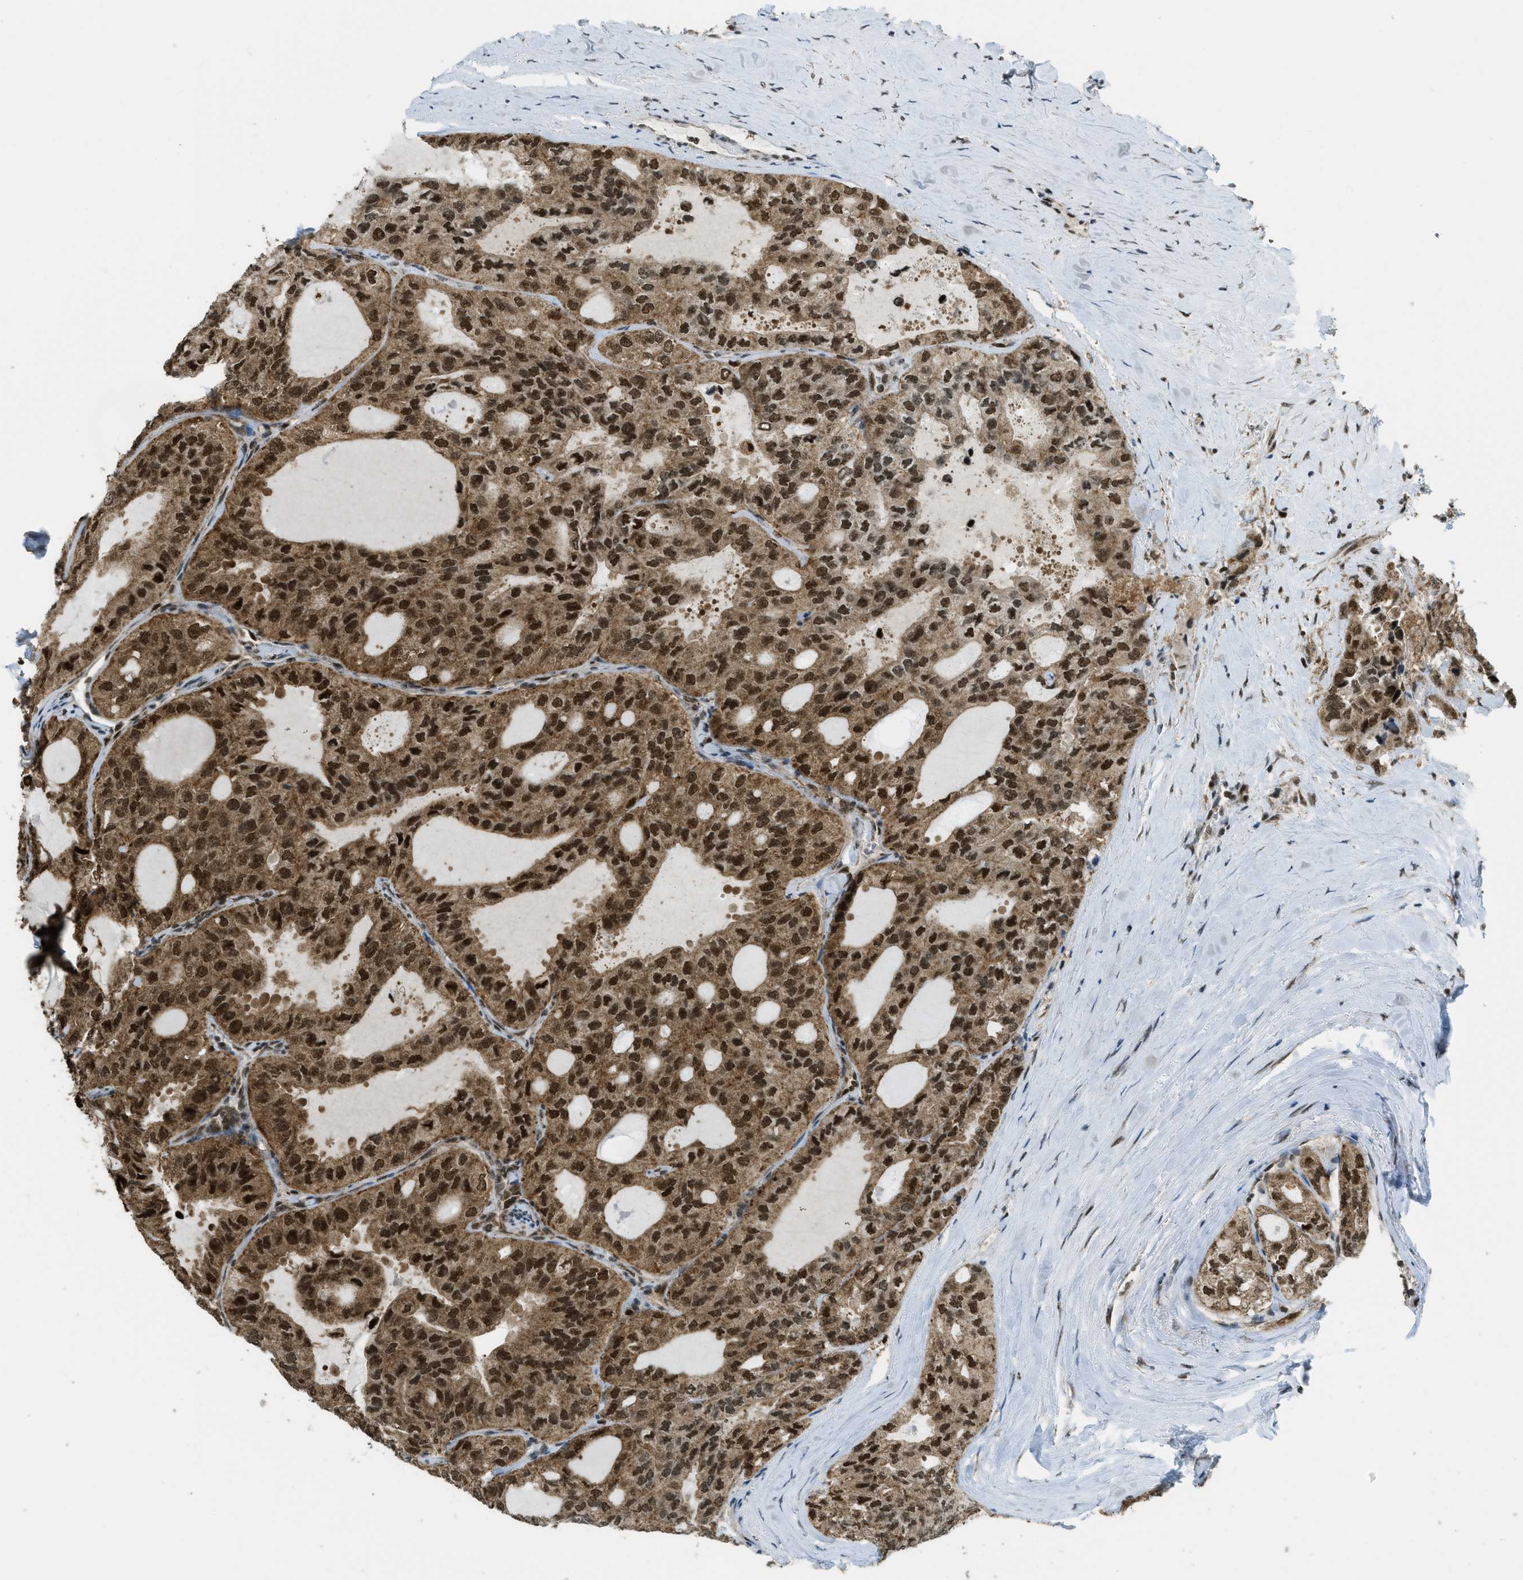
{"staining": {"intensity": "strong", "quantity": ">75%", "location": "cytoplasmic/membranous,nuclear"}, "tissue": "thyroid cancer", "cell_type": "Tumor cells", "image_type": "cancer", "snomed": [{"axis": "morphology", "description": "Follicular adenoma carcinoma, NOS"}, {"axis": "topography", "description": "Thyroid gland"}], "caption": "IHC image of thyroid follicular adenoma carcinoma stained for a protein (brown), which exhibits high levels of strong cytoplasmic/membranous and nuclear staining in approximately >75% of tumor cells.", "gene": "TNPO1", "patient": {"sex": "male", "age": 75}}